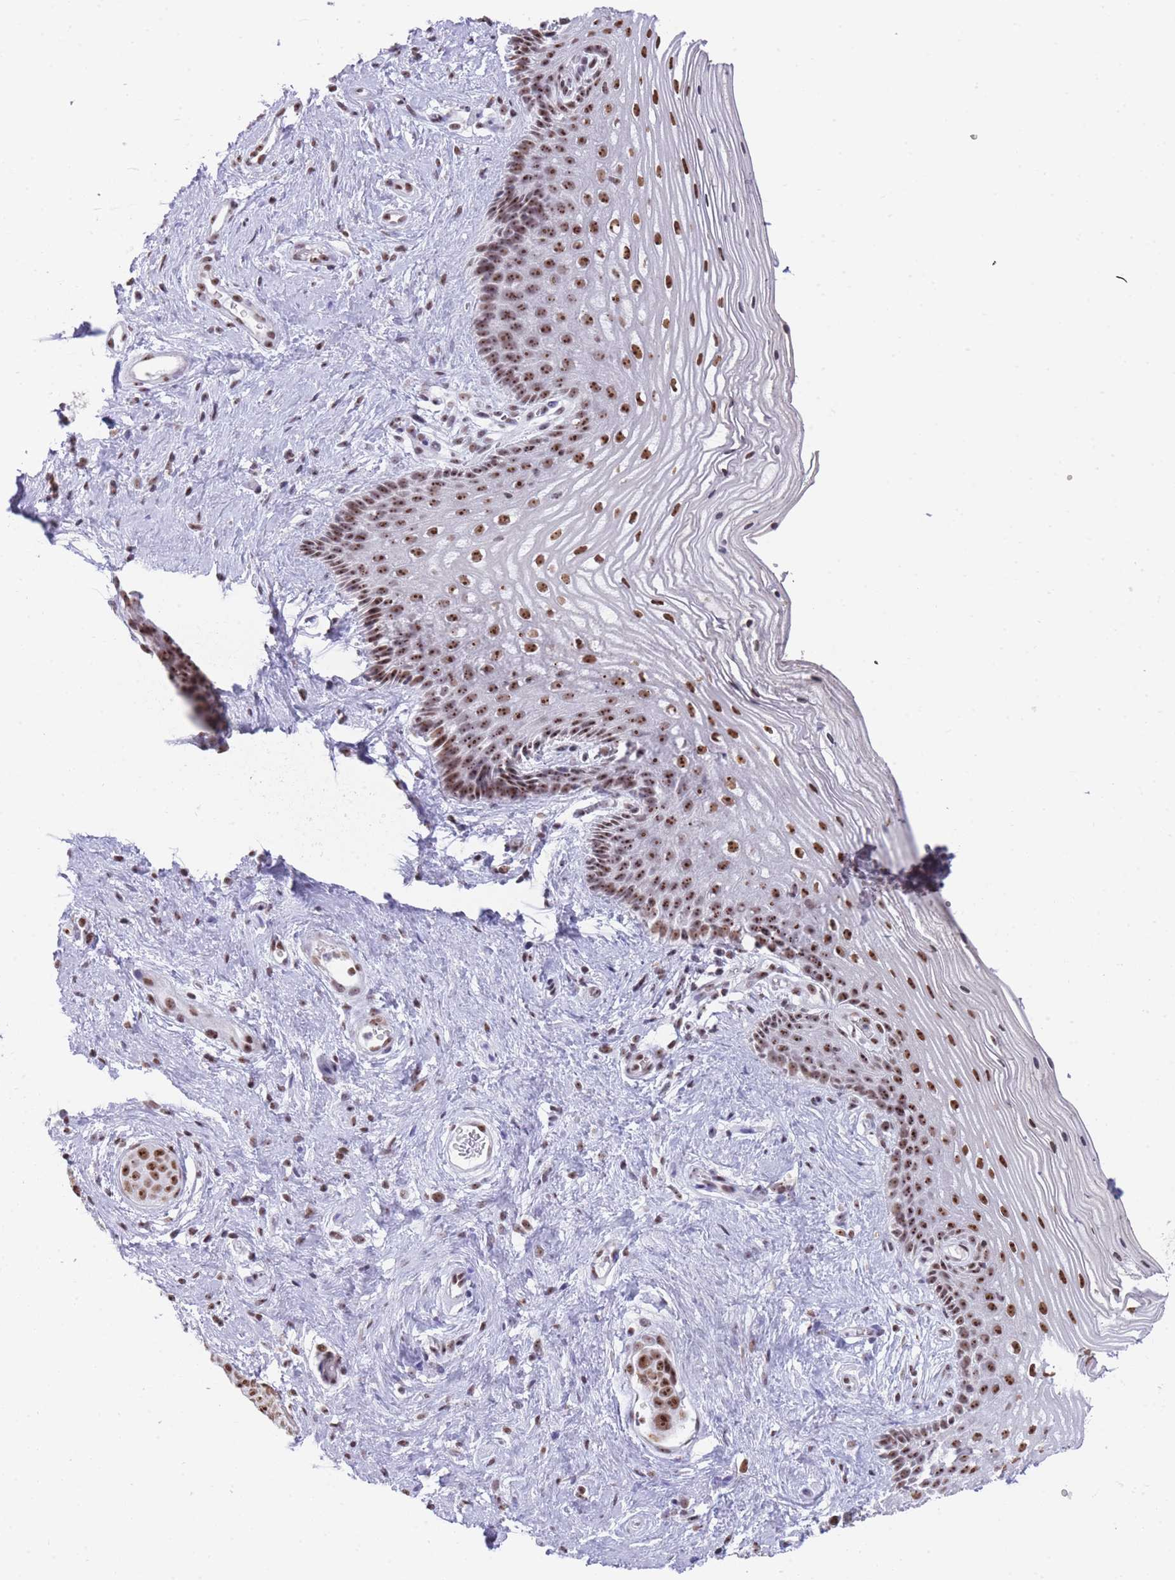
{"staining": {"intensity": "strong", "quantity": ">75%", "location": "nuclear"}, "tissue": "vagina", "cell_type": "Squamous epithelial cells", "image_type": "normal", "snomed": [{"axis": "morphology", "description": "Normal tissue, NOS"}, {"axis": "topography", "description": "Vagina"}], "caption": "IHC (DAB) staining of benign human vagina exhibits strong nuclear protein expression in approximately >75% of squamous epithelial cells.", "gene": "EVC2", "patient": {"sex": "female", "age": 47}}